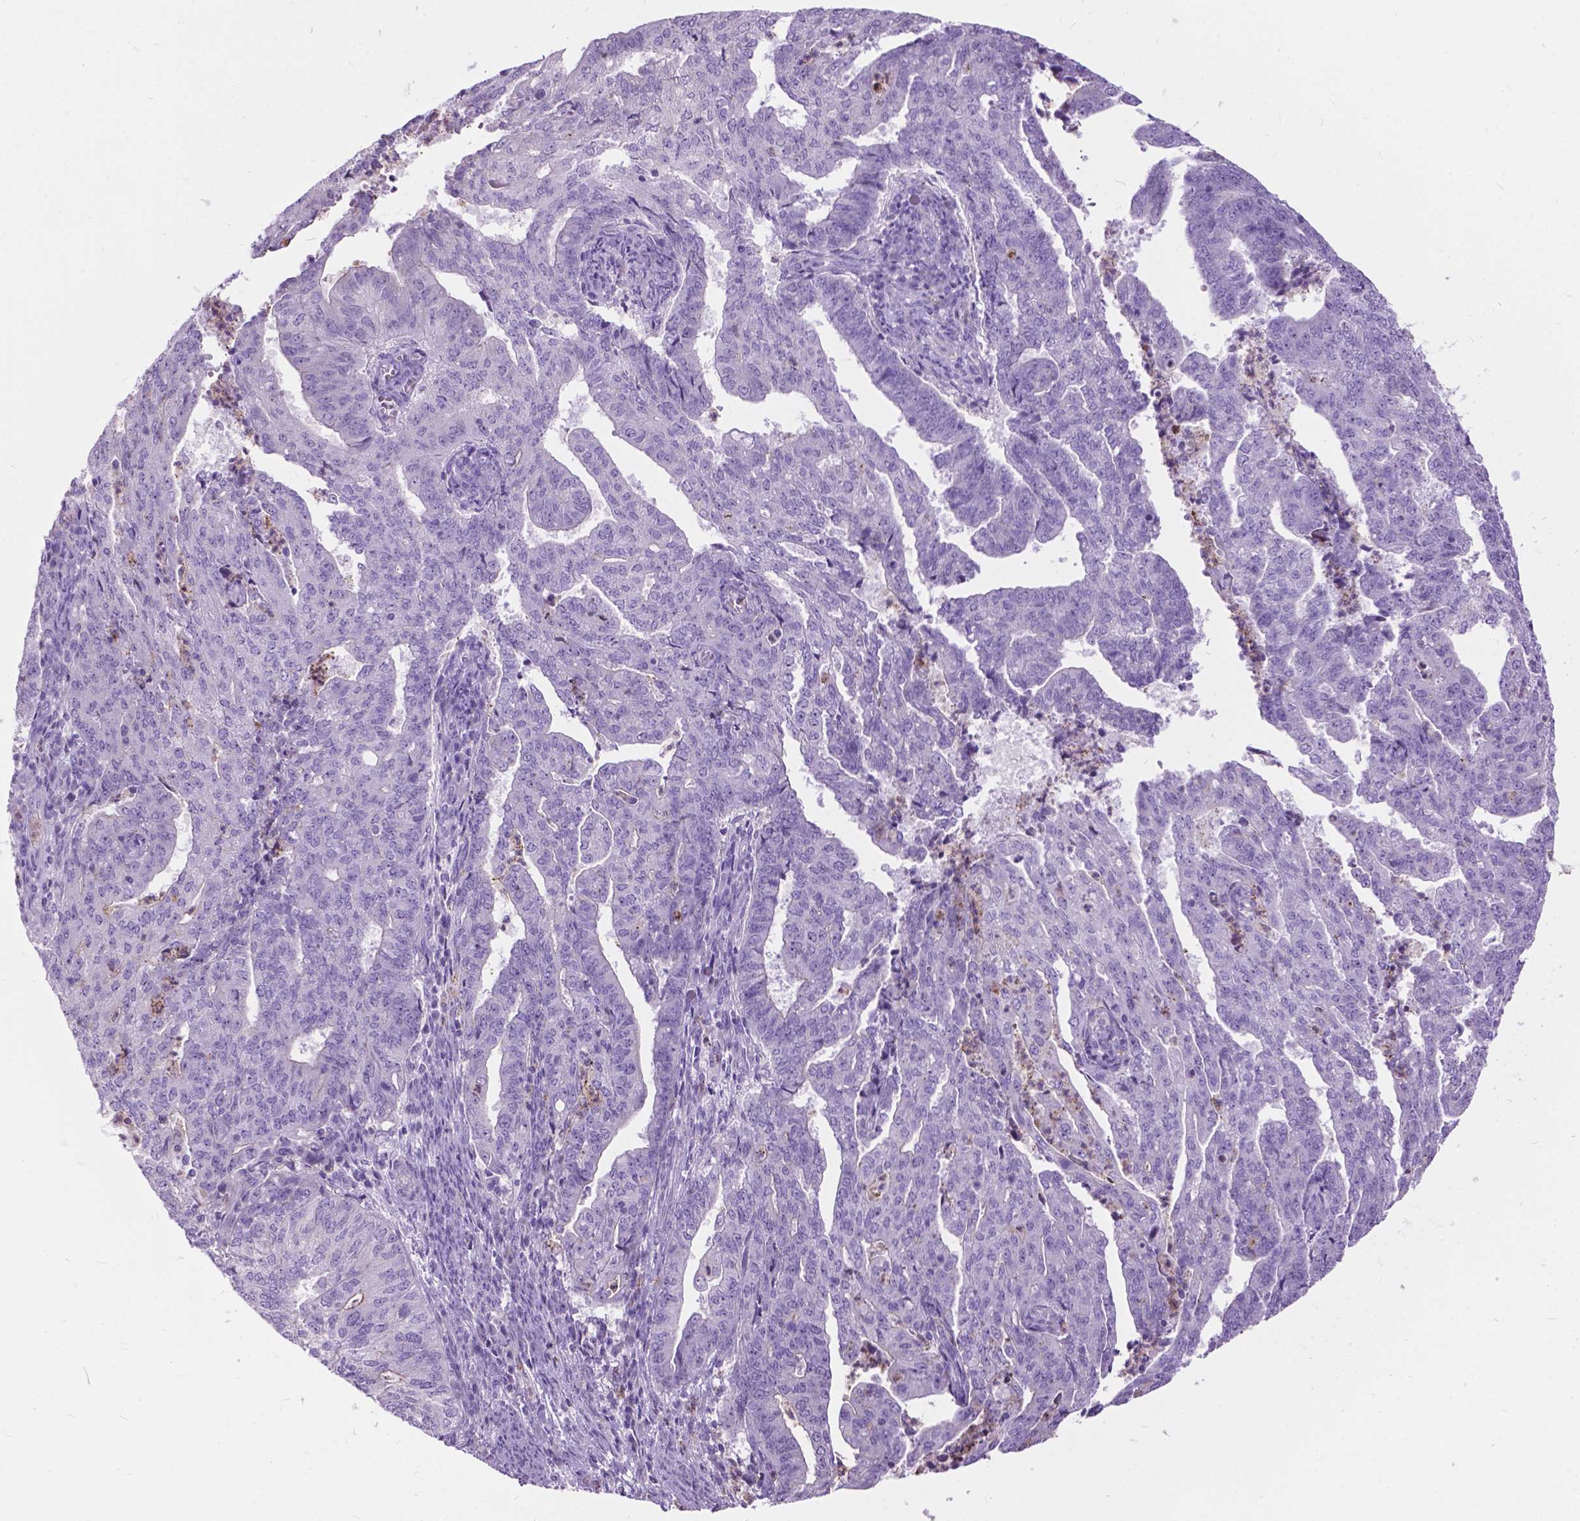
{"staining": {"intensity": "negative", "quantity": "none", "location": "none"}, "tissue": "endometrial cancer", "cell_type": "Tumor cells", "image_type": "cancer", "snomed": [{"axis": "morphology", "description": "Adenocarcinoma, NOS"}, {"axis": "topography", "description": "Endometrium"}], "caption": "The immunohistochemistry micrograph has no significant positivity in tumor cells of endometrial adenocarcinoma tissue. (DAB immunohistochemistry visualized using brightfield microscopy, high magnification).", "gene": "PRR35", "patient": {"sex": "female", "age": 82}}